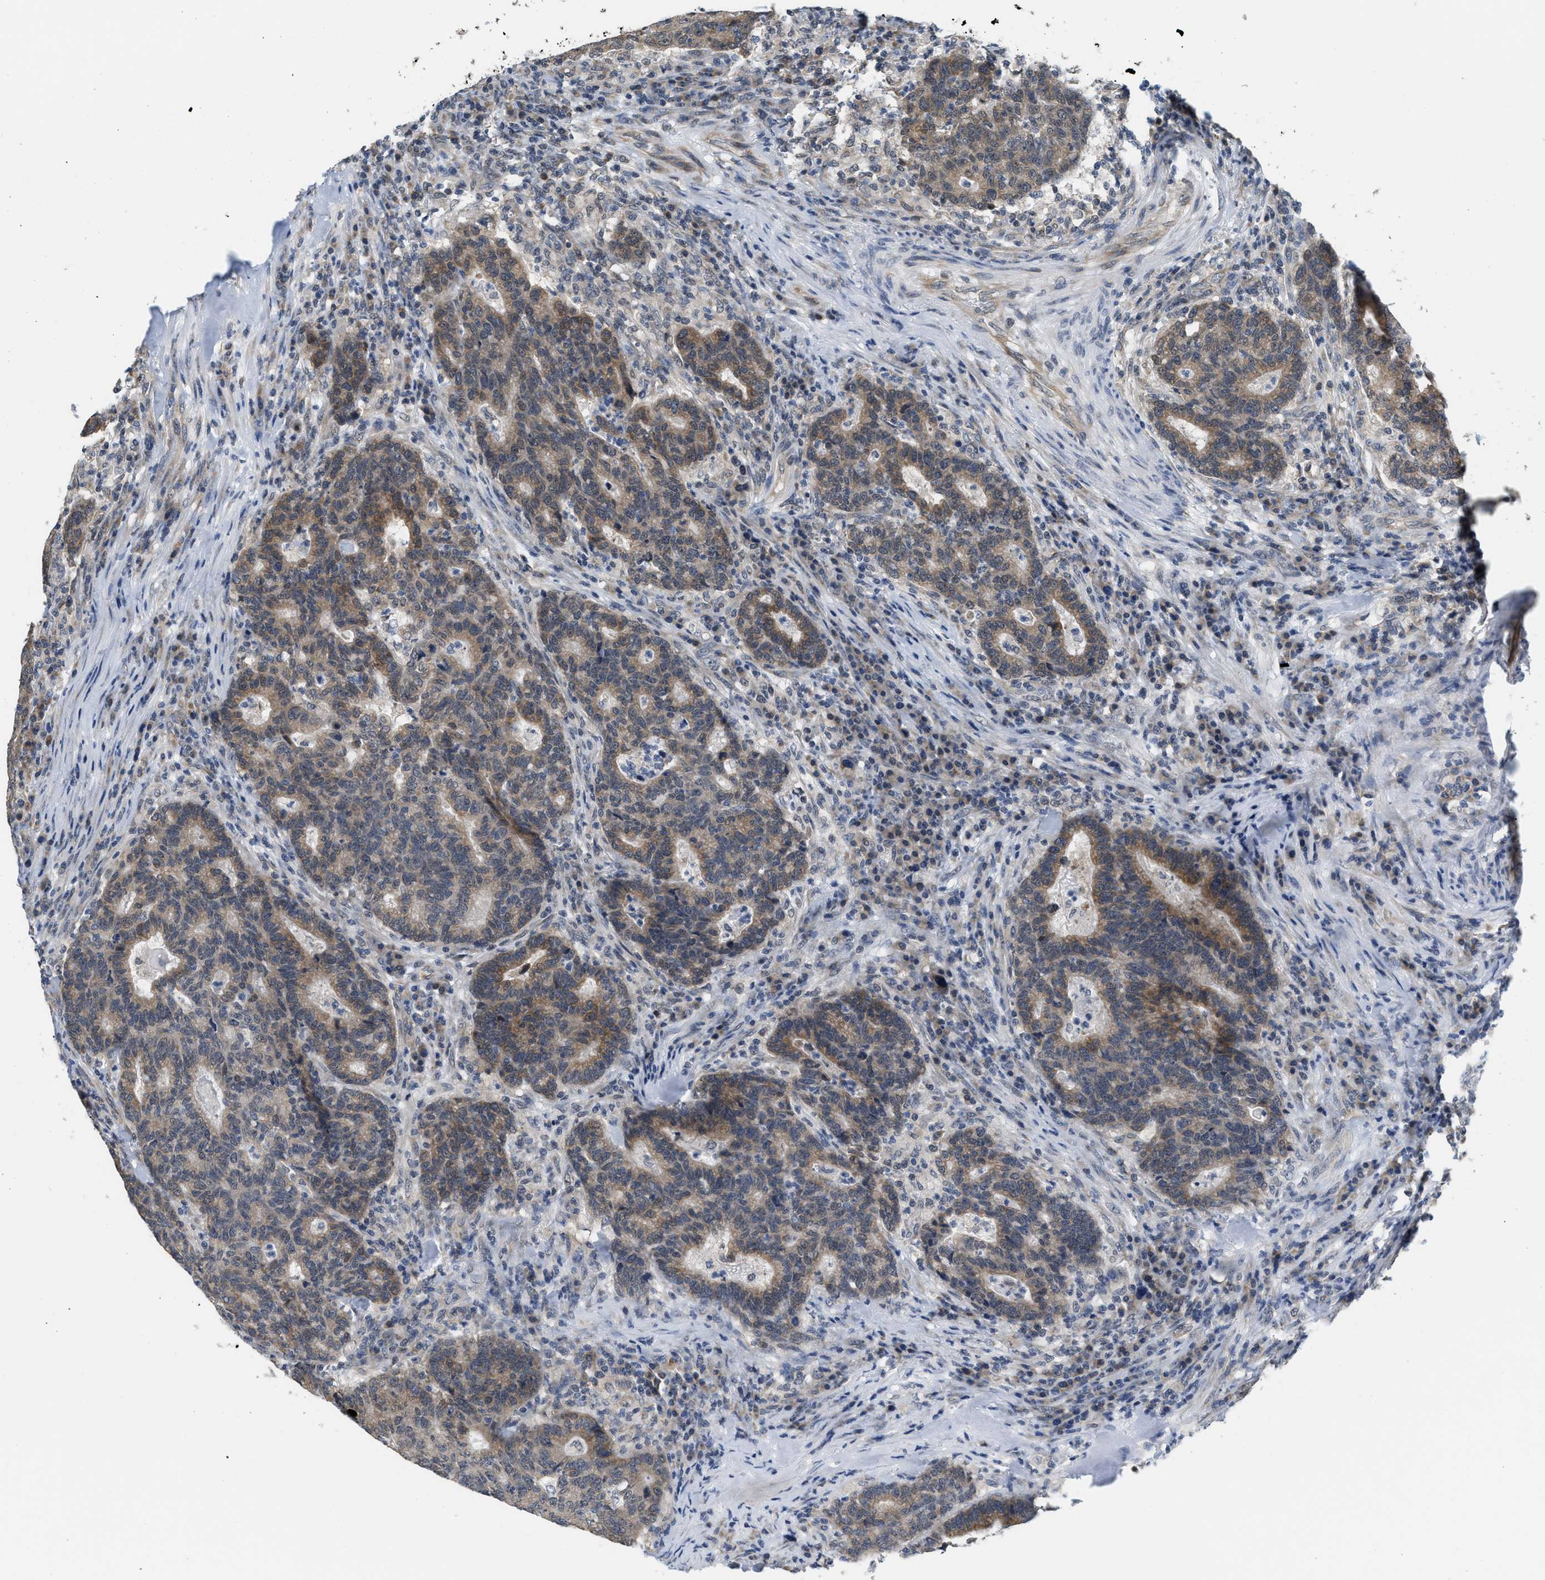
{"staining": {"intensity": "moderate", "quantity": "25%-75%", "location": "cytoplasmic/membranous"}, "tissue": "colorectal cancer", "cell_type": "Tumor cells", "image_type": "cancer", "snomed": [{"axis": "morphology", "description": "Adenocarcinoma, NOS"}, {"axis": "topography", "description": "Colon"}], "caption": "Moderate cytoplasmic/membranous protein positivity is present in about 25%-75% of tumor cells in adenocarcinoma (colorectal).", "gene": "GIGYF1", "patient": {"sex": "female", "age": 75}}